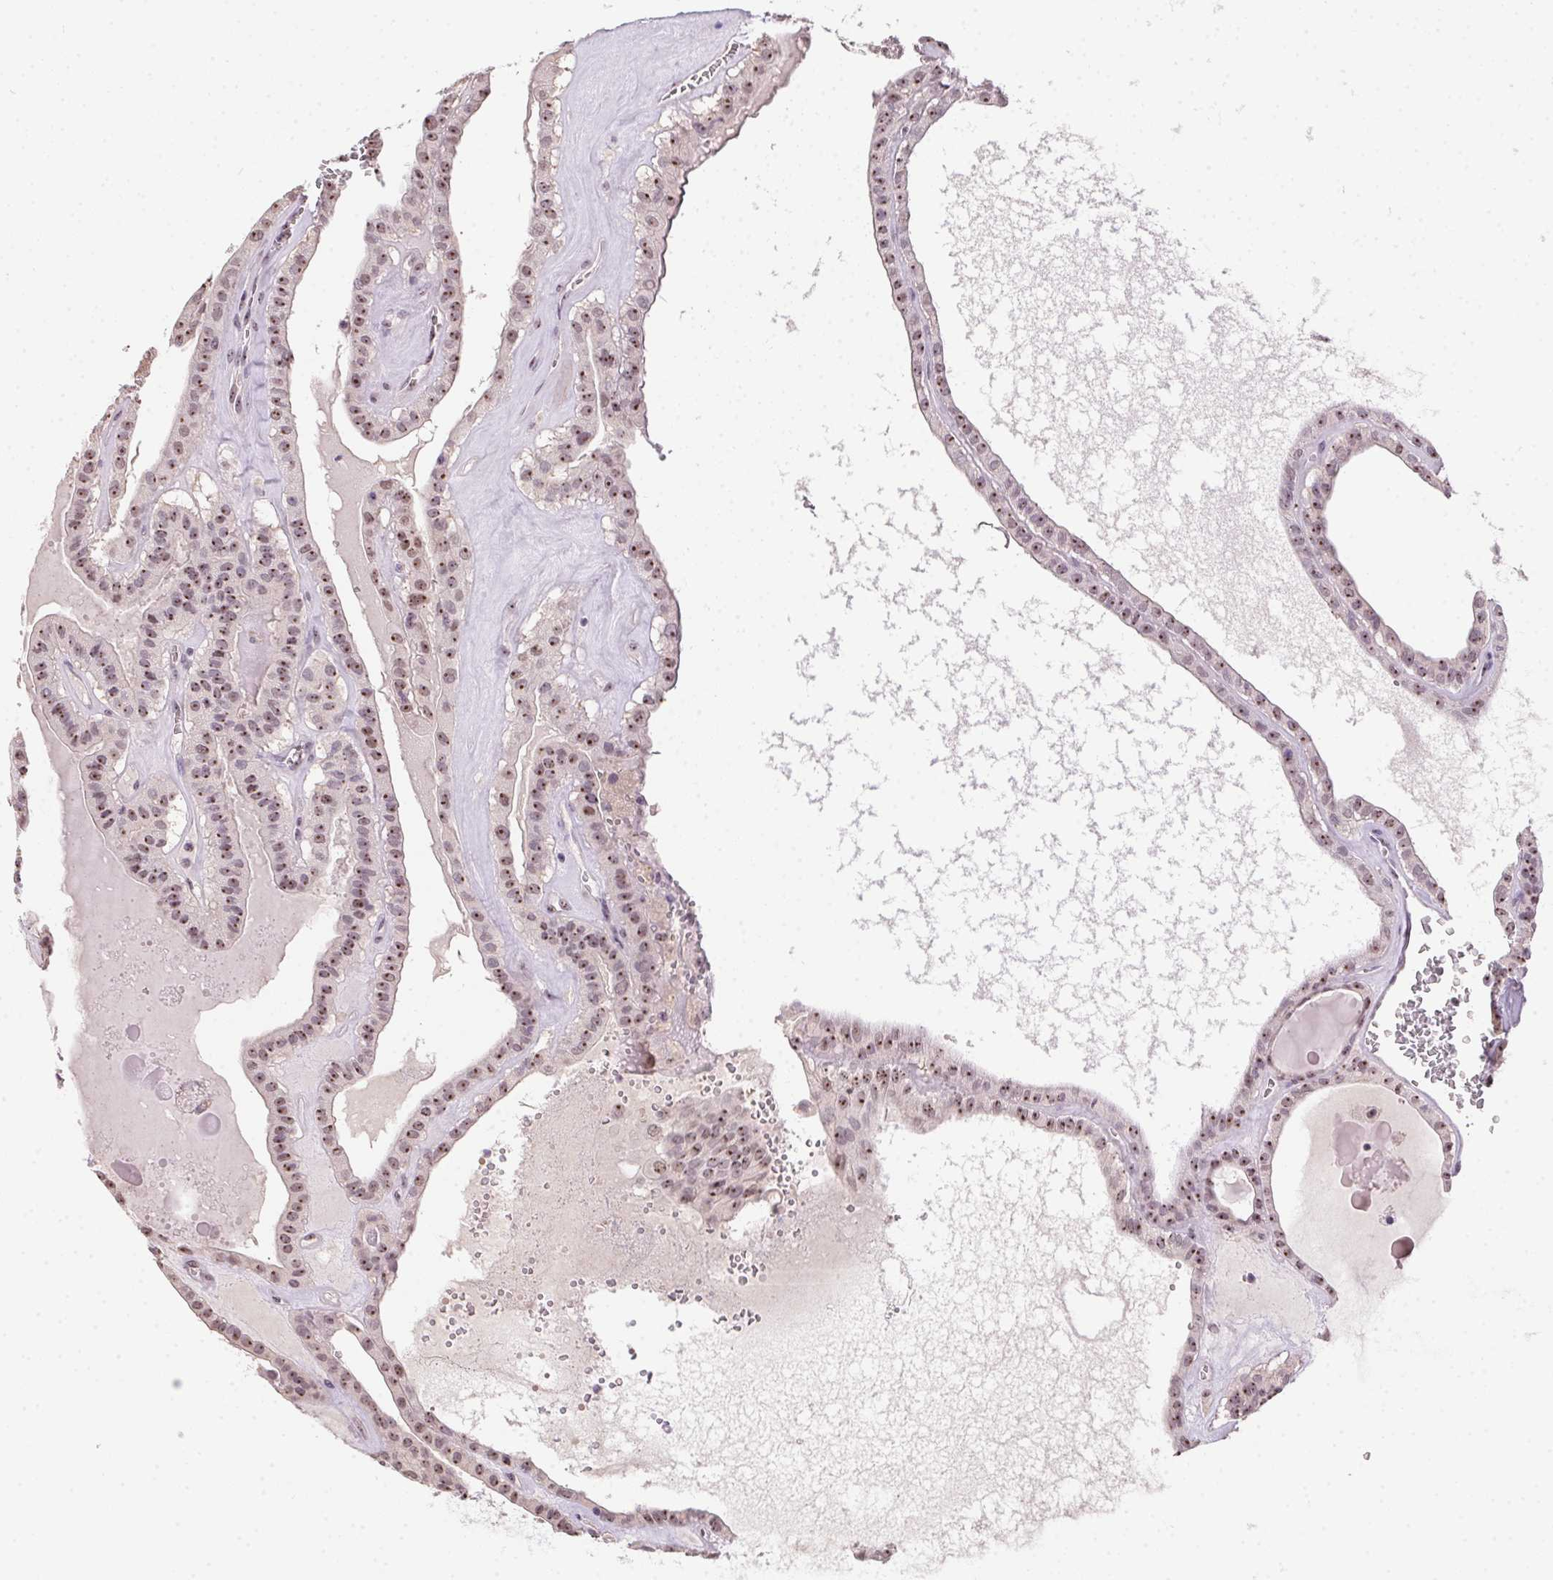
{"staining": {"intensity": "moderate", "quantity": ">75%", "location": "nuclear"}, "tissue": "thyroid cancer", "cell_type": "Tumor cells", "image_type": "cancer", "snomed": [{"axis": "morphology", "description": "Papillary adenocarcinoma, NOS"}, {"axis": "topography", "description": "Thyroid gland"}], "caption": "Immunohistochemistry of thyroid cancer shows medium levels of moderate nuclear expression in approximately >75% of tumor cells.", "gene": "BATF2", "patient": {"sex": "male", "age": 52}}